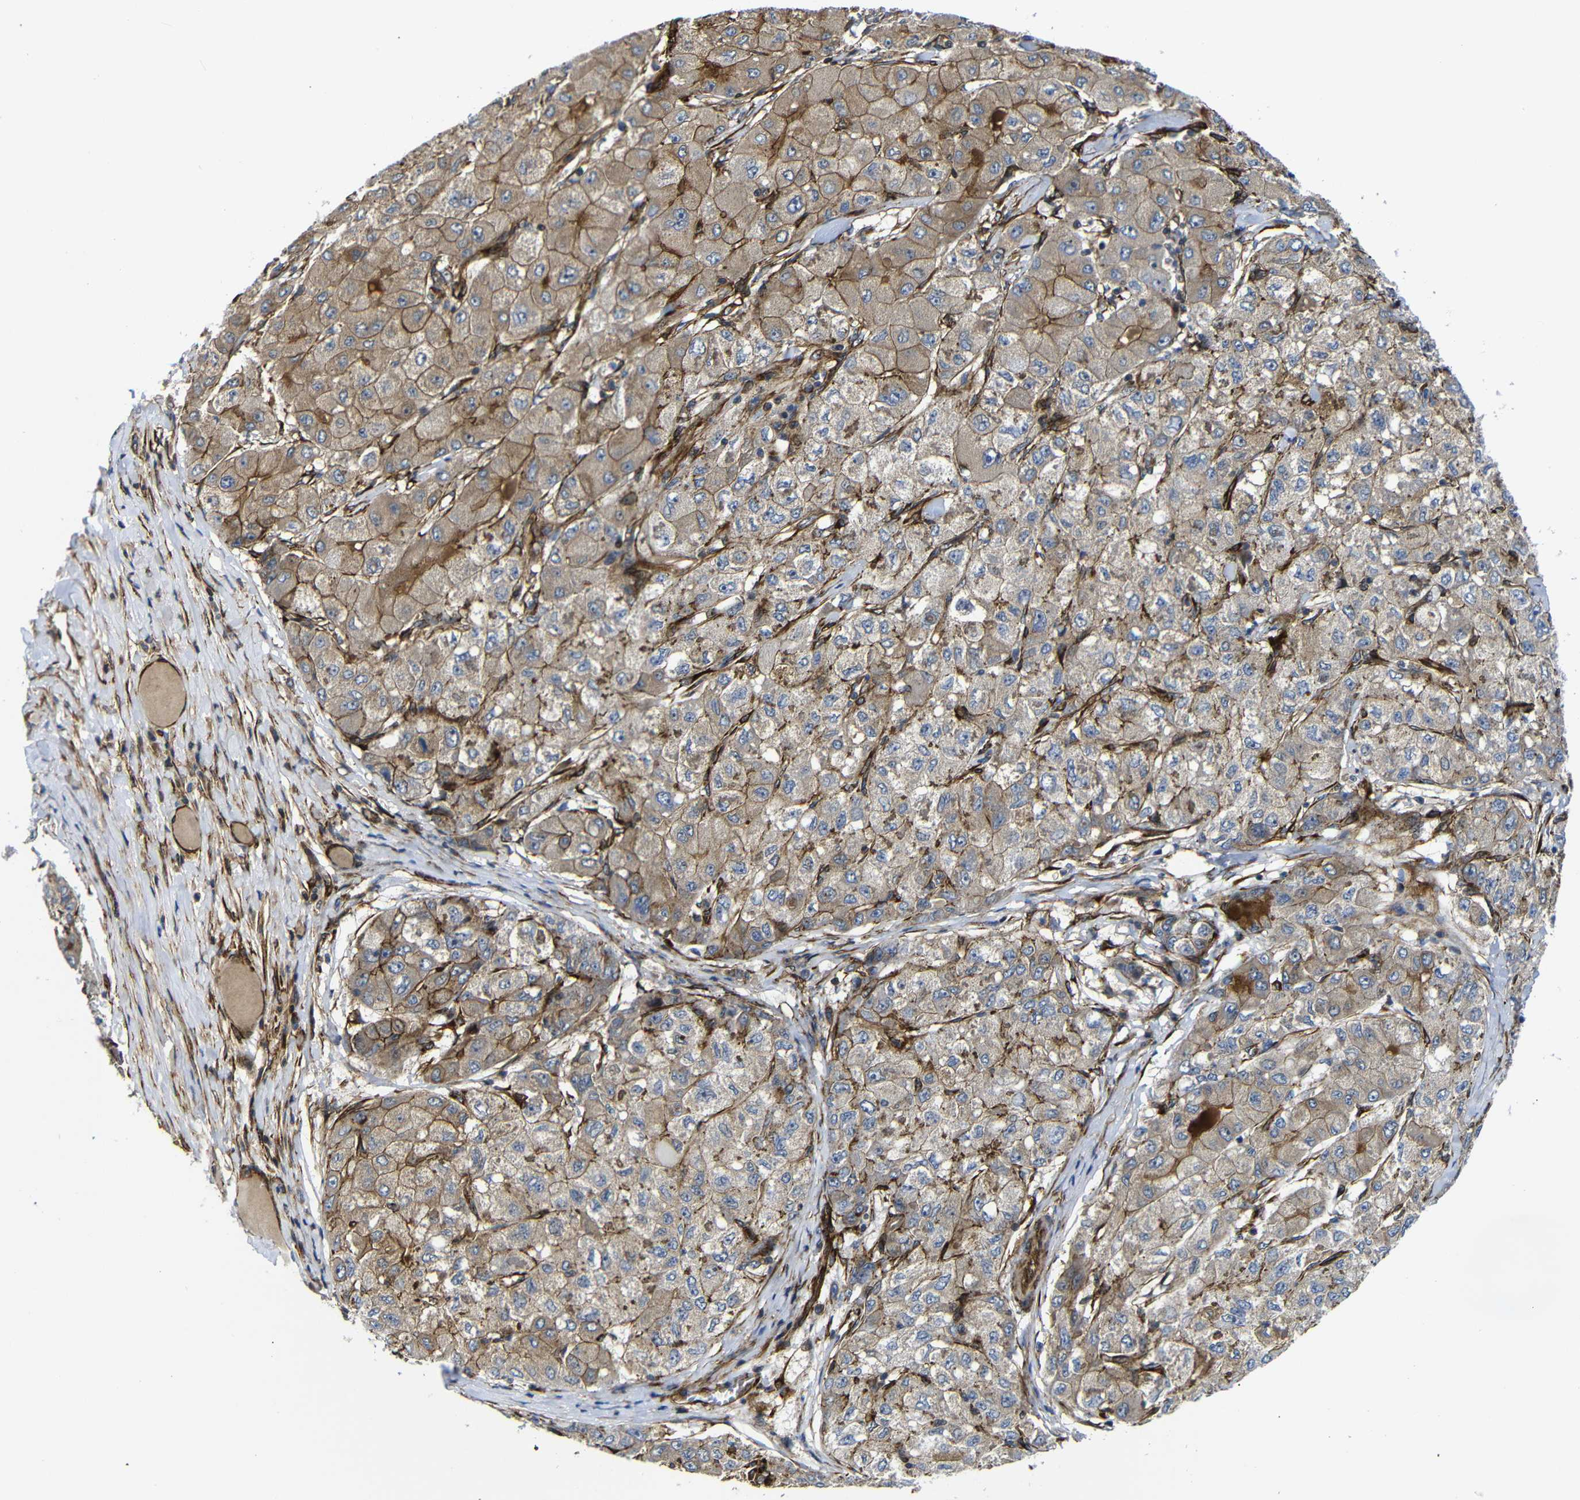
{"staining": {"intensity": "moderate", "quantity": ">75%", "location": "cytoplasmic/membranous"}, "tissue": "liver cancer", "cell_type": "Tumor cells", "image_type": "cancer", "snomed": [{"axis": "morphology", "description": "Carcinoma, Hepatocellular, NOS"}, {"axis": "topography", "description": "Liver"}], "caption": "Liver cancer was stained to show a protein in brown. There is medium levels of moderate cytoplasmic/membranous positivity in approximately >75% of tumor cells. (Stains: DAB (3,3'-diaminobenzidine) in brown, nuclei in blue, Microscopy: brightfield microscopy at high magnification).", "gene": "PARP14", "patient": {"sex": "male", "age": 80}}